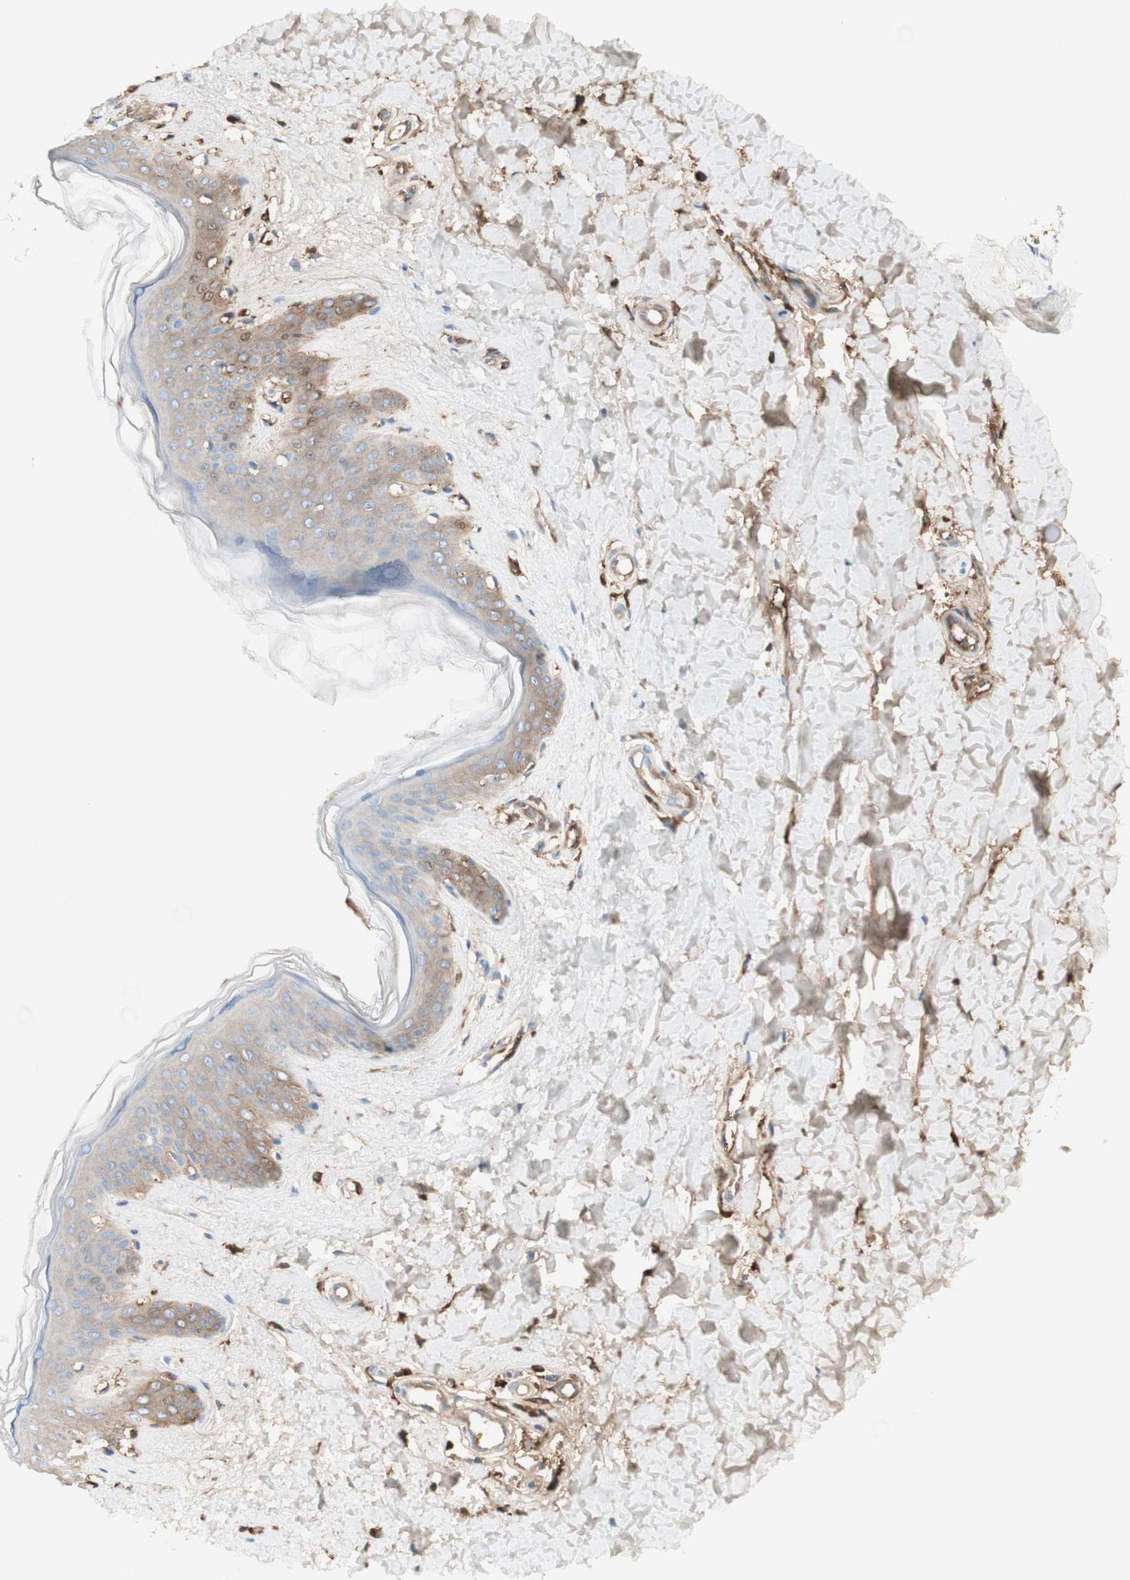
{"staining": {"intensity": "moderate", "quantity": "<25%", "location": "cytoplasmic/membranous"}, "tissue": "skin", "cell_type": "Fibroblasts", "image_type": "normal", "snomed": [{"axis": "morphology", "description": "Normal tissue, NOS"}, {"axis": "topography", "description": "Skin"}], "caption": "Skin stained for a protein shows moderate cytoplasmic/membranous positivity in fibroblasts. The staining was performed using DAB, with brown indicating positive protein expression. Nuclei are stained blue with hematoxylin.", "gene": "KNG1", "patient": {"sex": "female", "age": 41}}